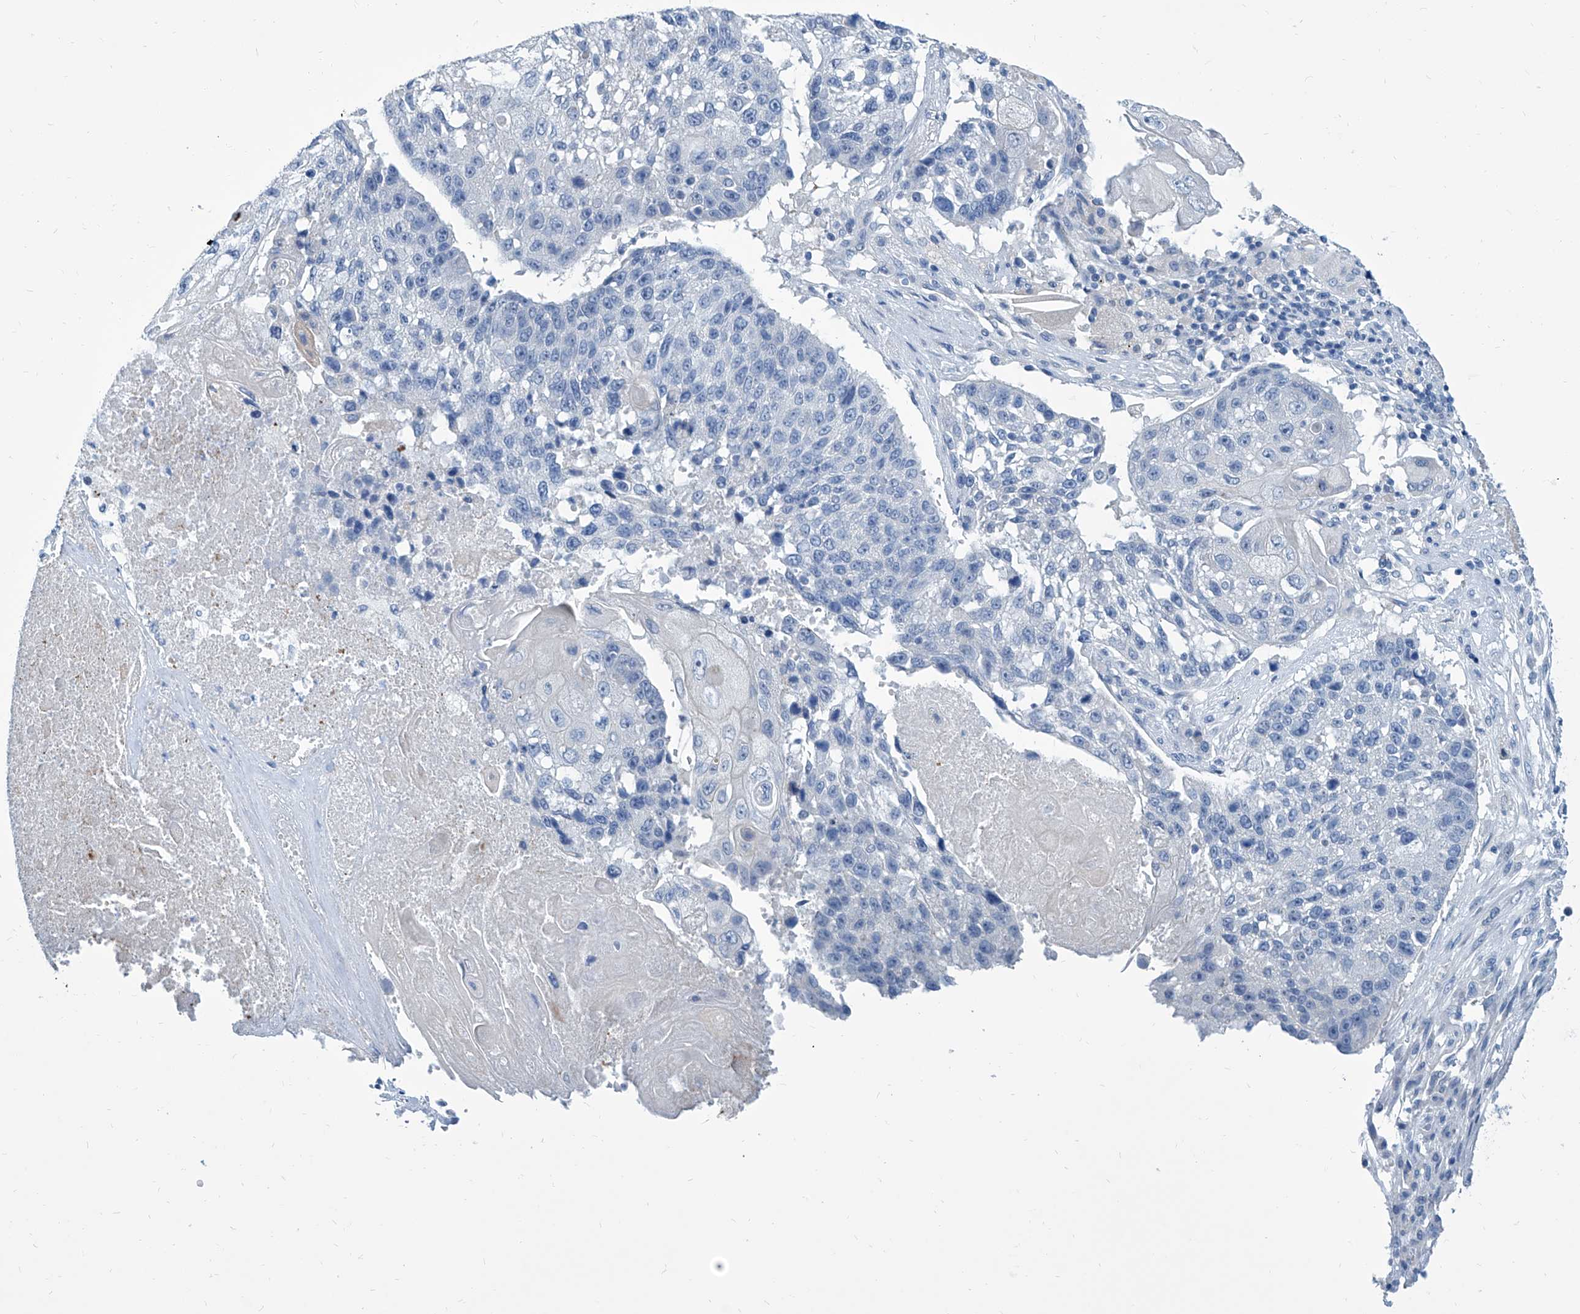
{"staining": {"intensity": "negative", "quantity": "none", "location": "none"}, "tissue": "lung cancer", "cell_type": "Tumor cells", "image_type": "cancer", "snomed": [{"axis": "morphology", "description": "Squamous cell carcinoma, NOS"}, {"axis": "topography", "description": "Lung"}], "caption": "Immunohistochemistry image of neoplastic tissue: lung cancer (squamous cell carcinoma) stained with DAB demonstrates no significant protein expression in tumor cells.", "gene": "ZNF519", "patient": {"sex": "male", "age": 61}}